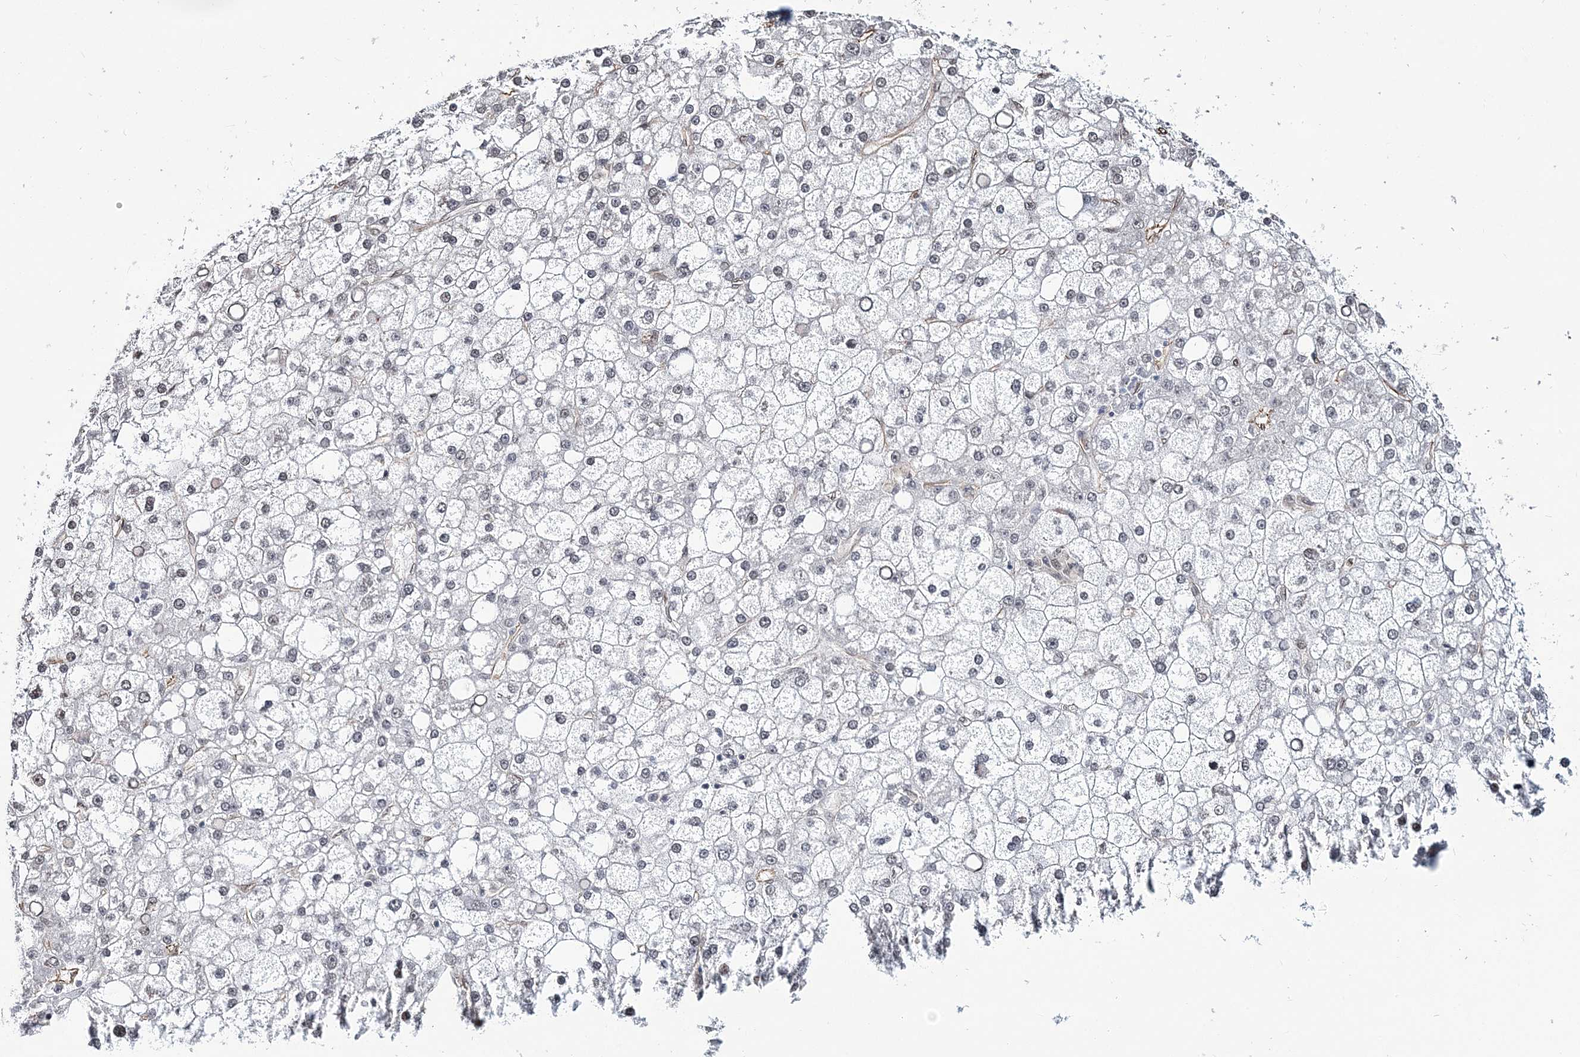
{"staining": {"intensity": "negative", "quantity": "none", "location": "none"}, "tissue": "liver cancer", "cell_type": "Tumor cells", "image_type": "cancer", "snomed": [{"axis": "morphology", "description": "Carcinoma, Hepatocellular, NOS"}, {"axis": "topography", "description": "Liver"}], "caption": "Immunohistochemistry (IHC) of human liver cancer reveals no expression in tumor cells. (Stains: DAB immunohistochemistry (IHC) with hematoxylin counter stain, Microscopy: brightfield microscopy at high magnification).", "gene": "ATP11B", "patient": {"sex": "male", "age": 67}}